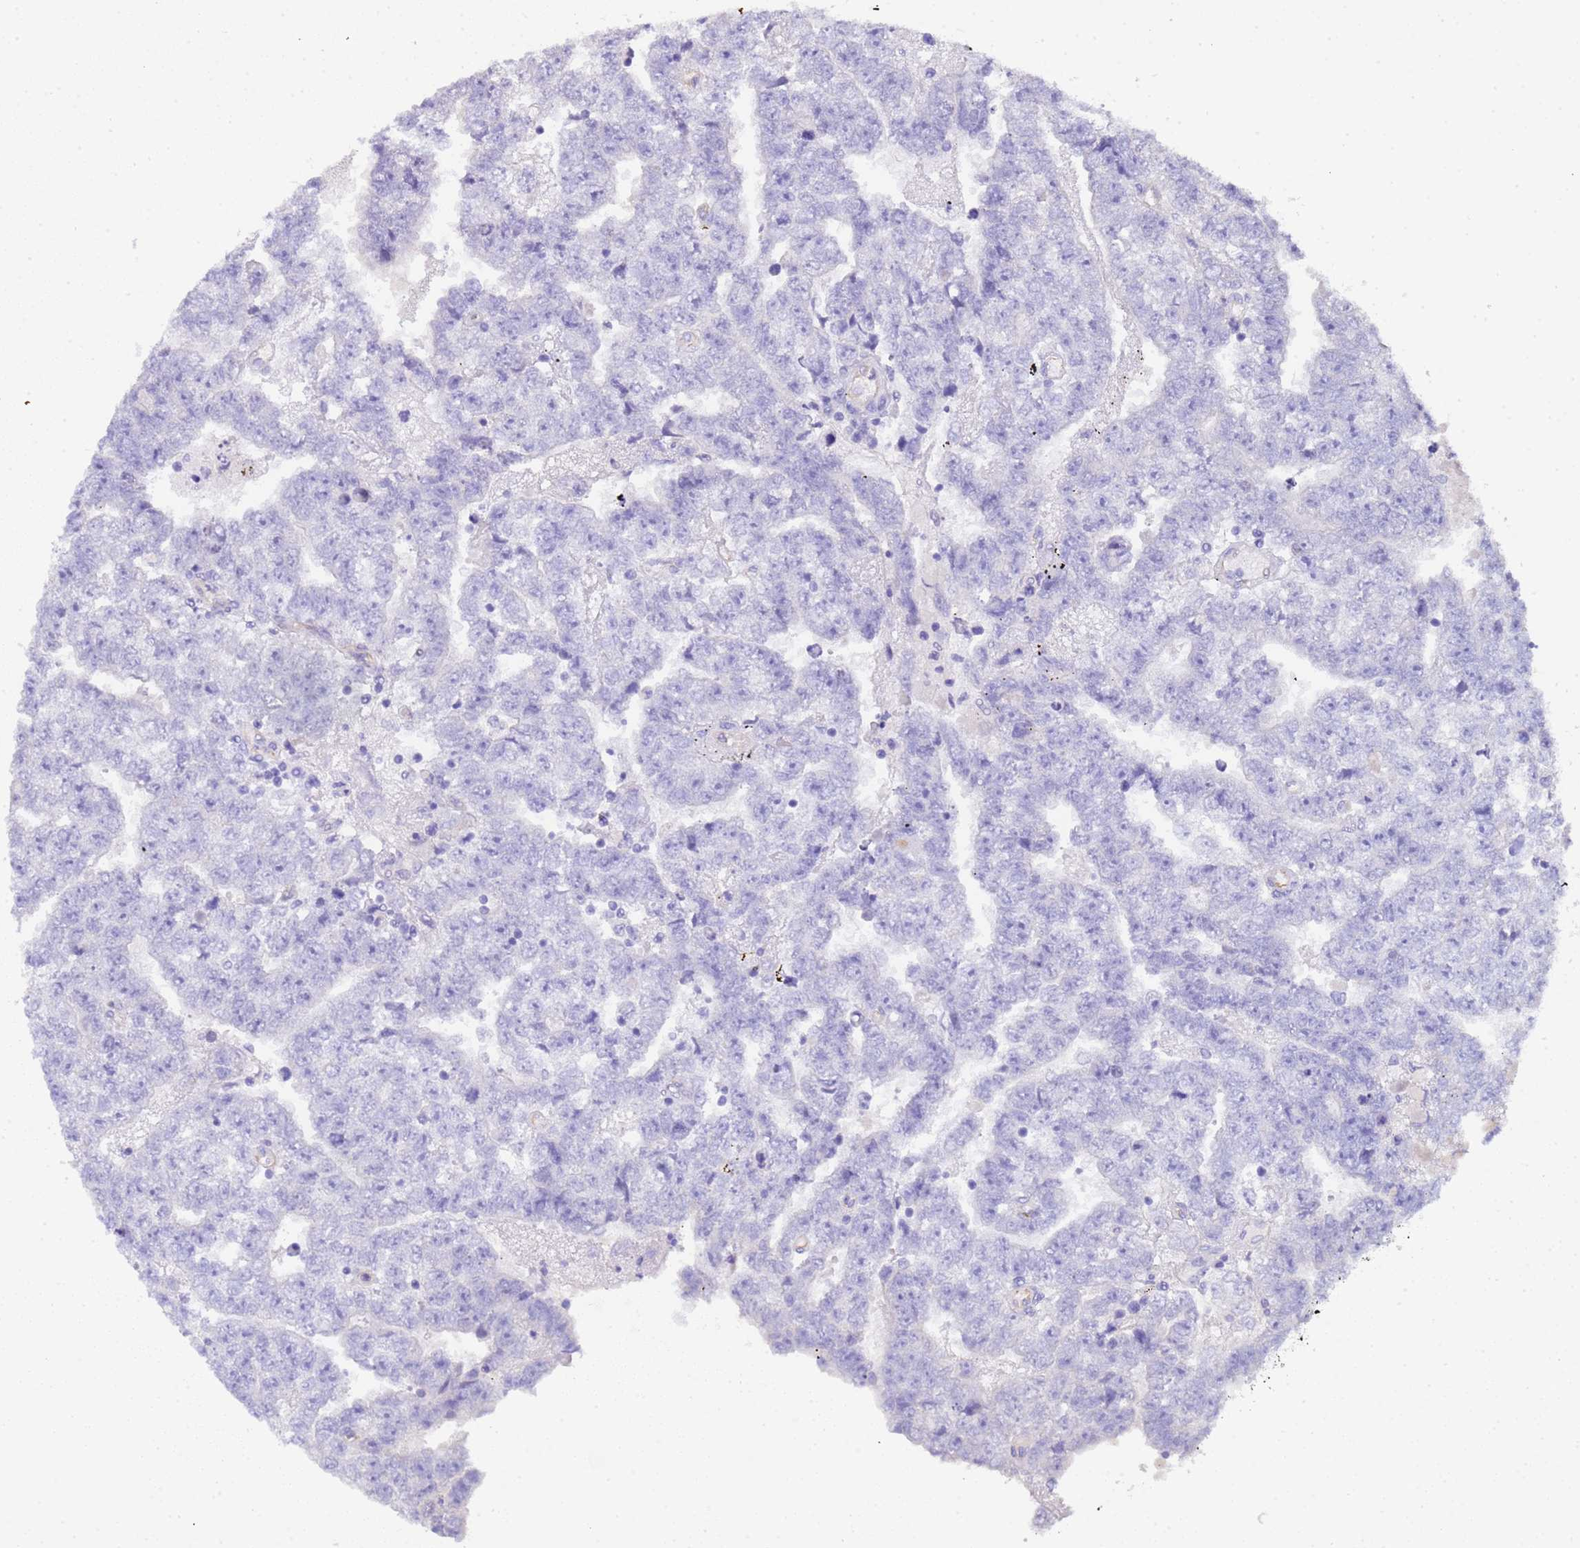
{"staining": {"intensity": "negative", "quantity": "none", "location": "none"}, "tissue": "testis cancer", "cell_type": "Tumor cells", "image_type": "cancer", "snomed": [{"axis": "morphology", "description": "Carcinoma, Embryonal, NOS"}, {"axis": "topography", "description": "Testis"}], "caption": "Protein analysis of testis embryonal carcinoma shows no significant staining in tumor cells.", "gene": "CTRC", "patient": {"sex": "male", "age": 25}}